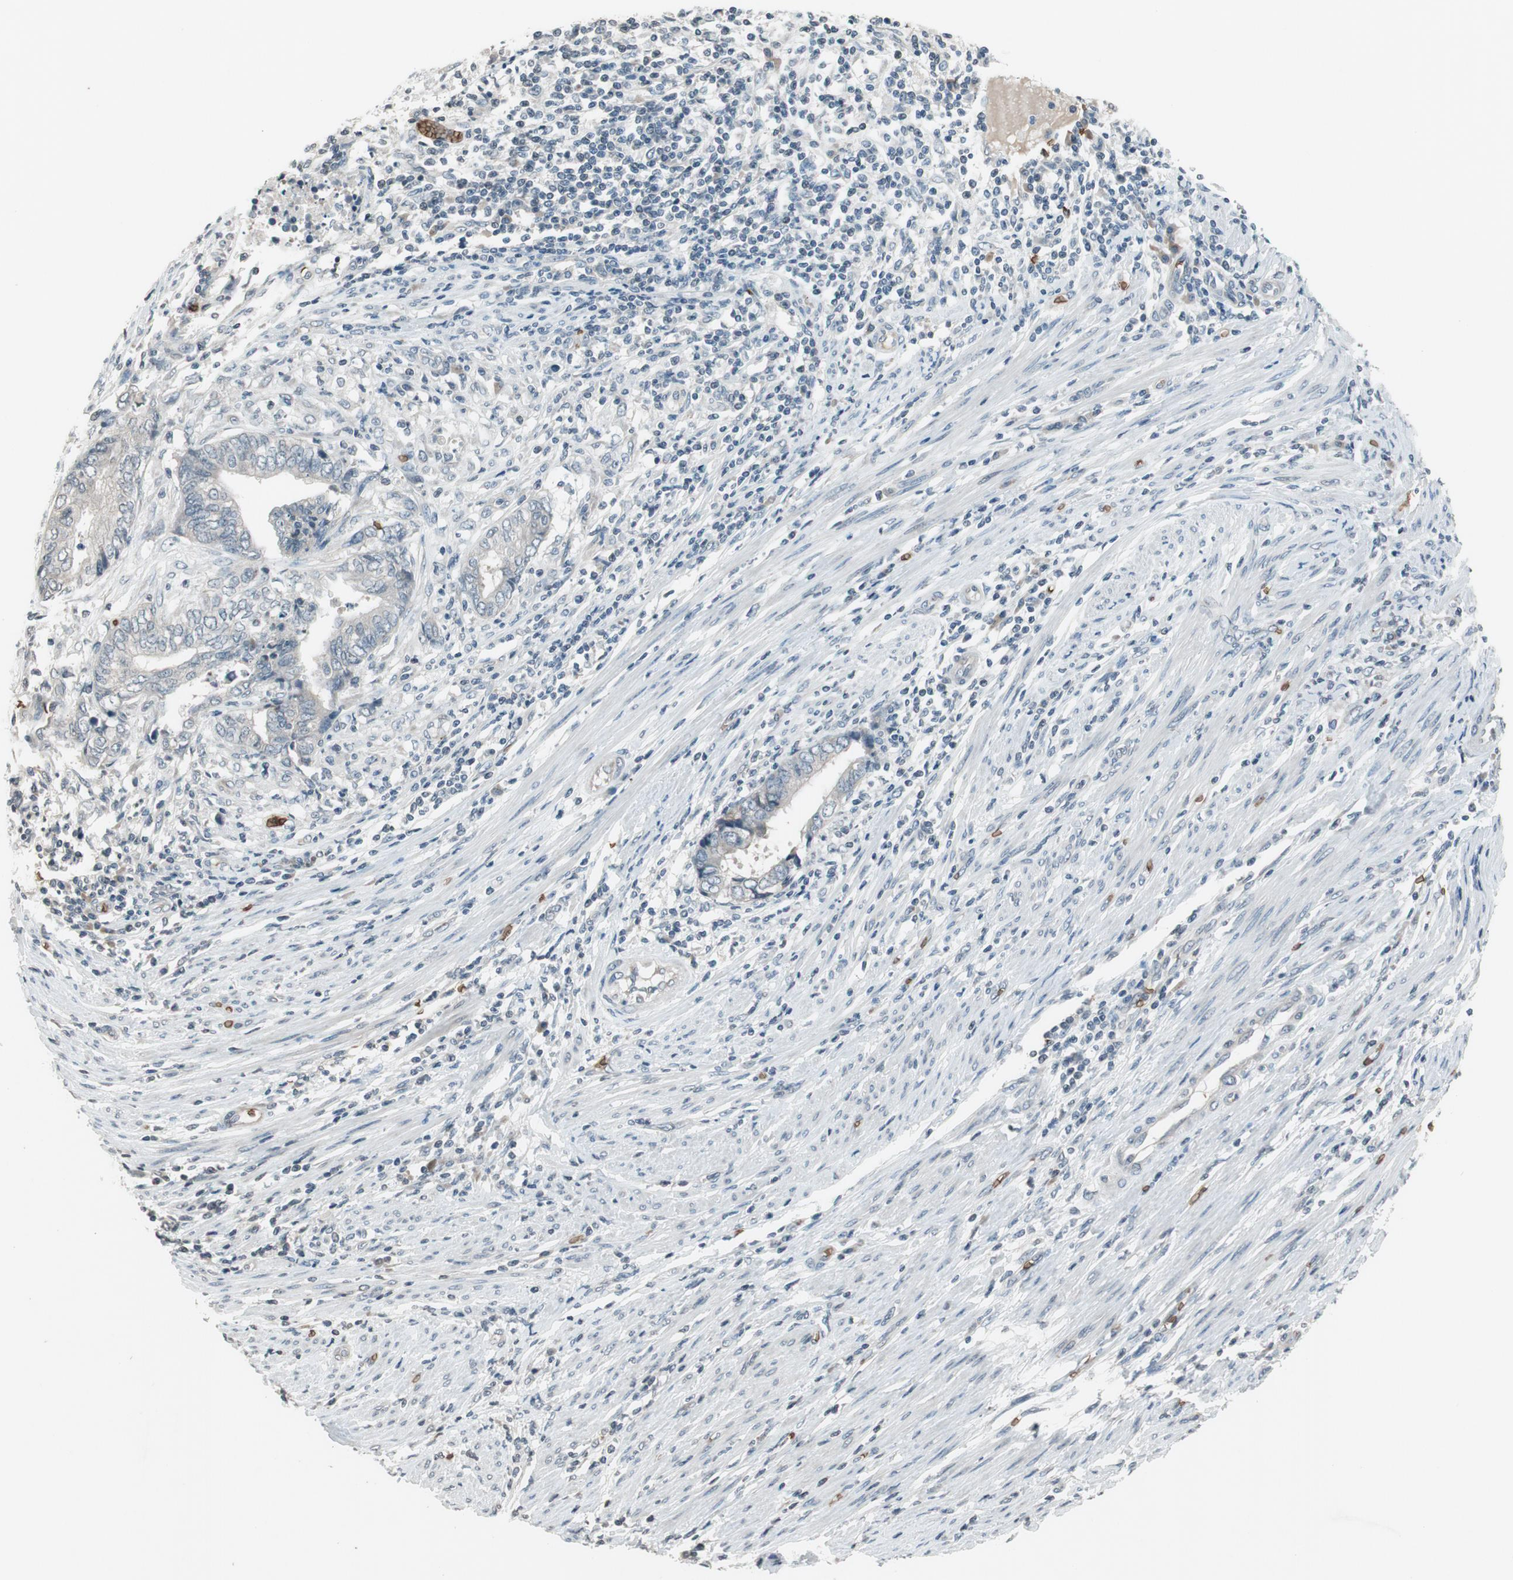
{"staining": {"intensity": "negative", "quantity": "none", "location": "none"}, "tissue": "endometrial cancer", "cell_type": "Tumor cells", "image_type": "cancer", "snomed": [{"axis": "morphology", "description": "Adenocarcinoma, NOS"}, {"axis": "topography", "description": "Uterus"}, {"axis": "topography", "description": "Endometrium"}], "caption": "Tumor cells are negative for brown protein staining in endometrial adenocarcinoma.", "gene": "GYPC", "patient": {"sex": "female", "age": 70}}